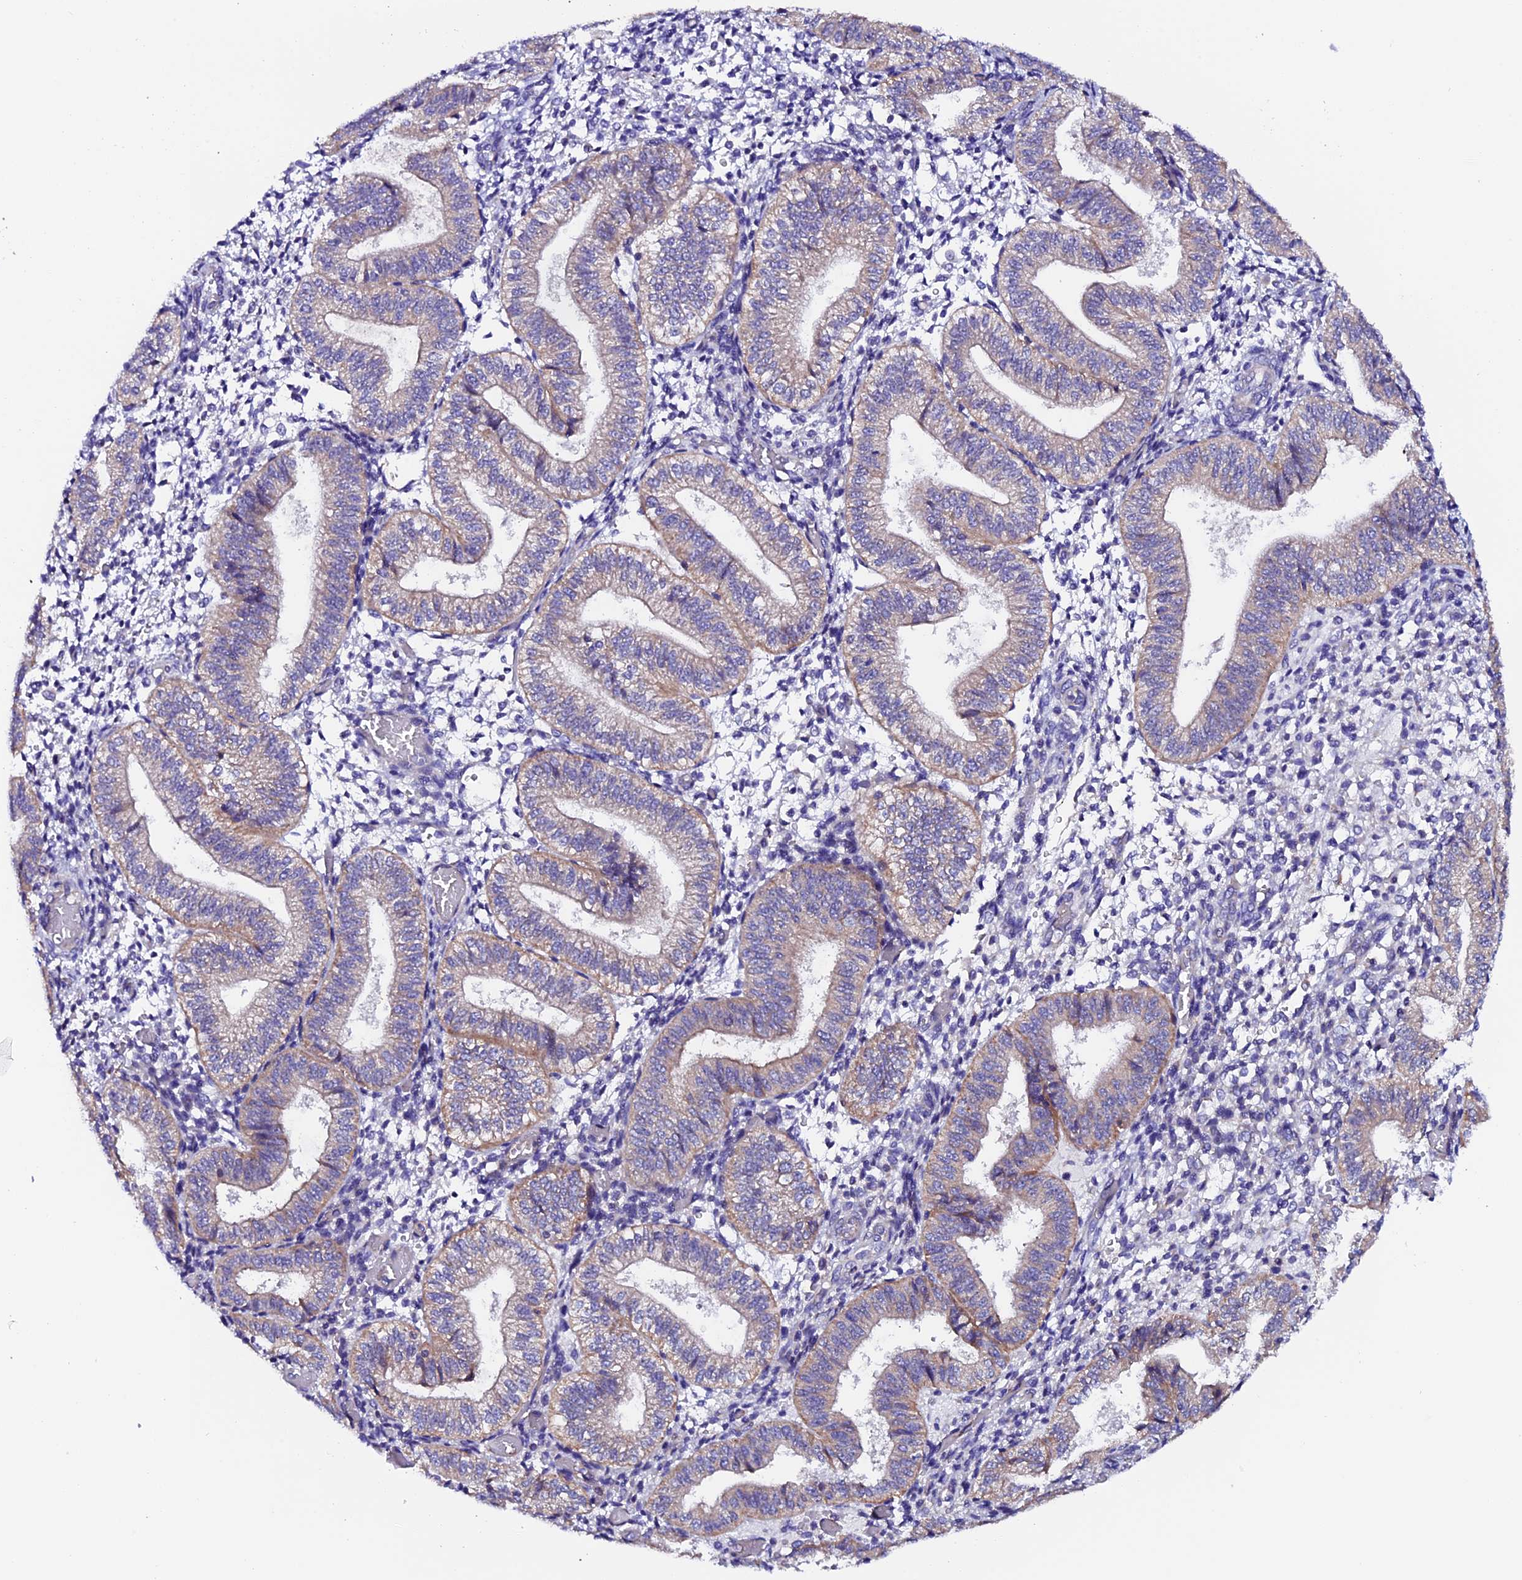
{"staining": {"intensity": "negative", "quantity": "none", "location": "none"}, "tissue": "endometrium", "cell_type": "Cells in endometrial stroma", "image_type": "normal", "snomed": [{"axis": "morphology", "description": "Normal tissue, NOS"}, {"axis": "topography", "description": "Endometrium"}], "caption": "Immunohistochemistry (IHC) micrograph of unremarkable endometrium: human endometrium stained with DAB (3,3'-diaminobenzidine) demonstrates no significant protein staining in cells in endometrial stroma.", "gene": "COMTD1", "patient": {"sex": "female", "age": 34}}